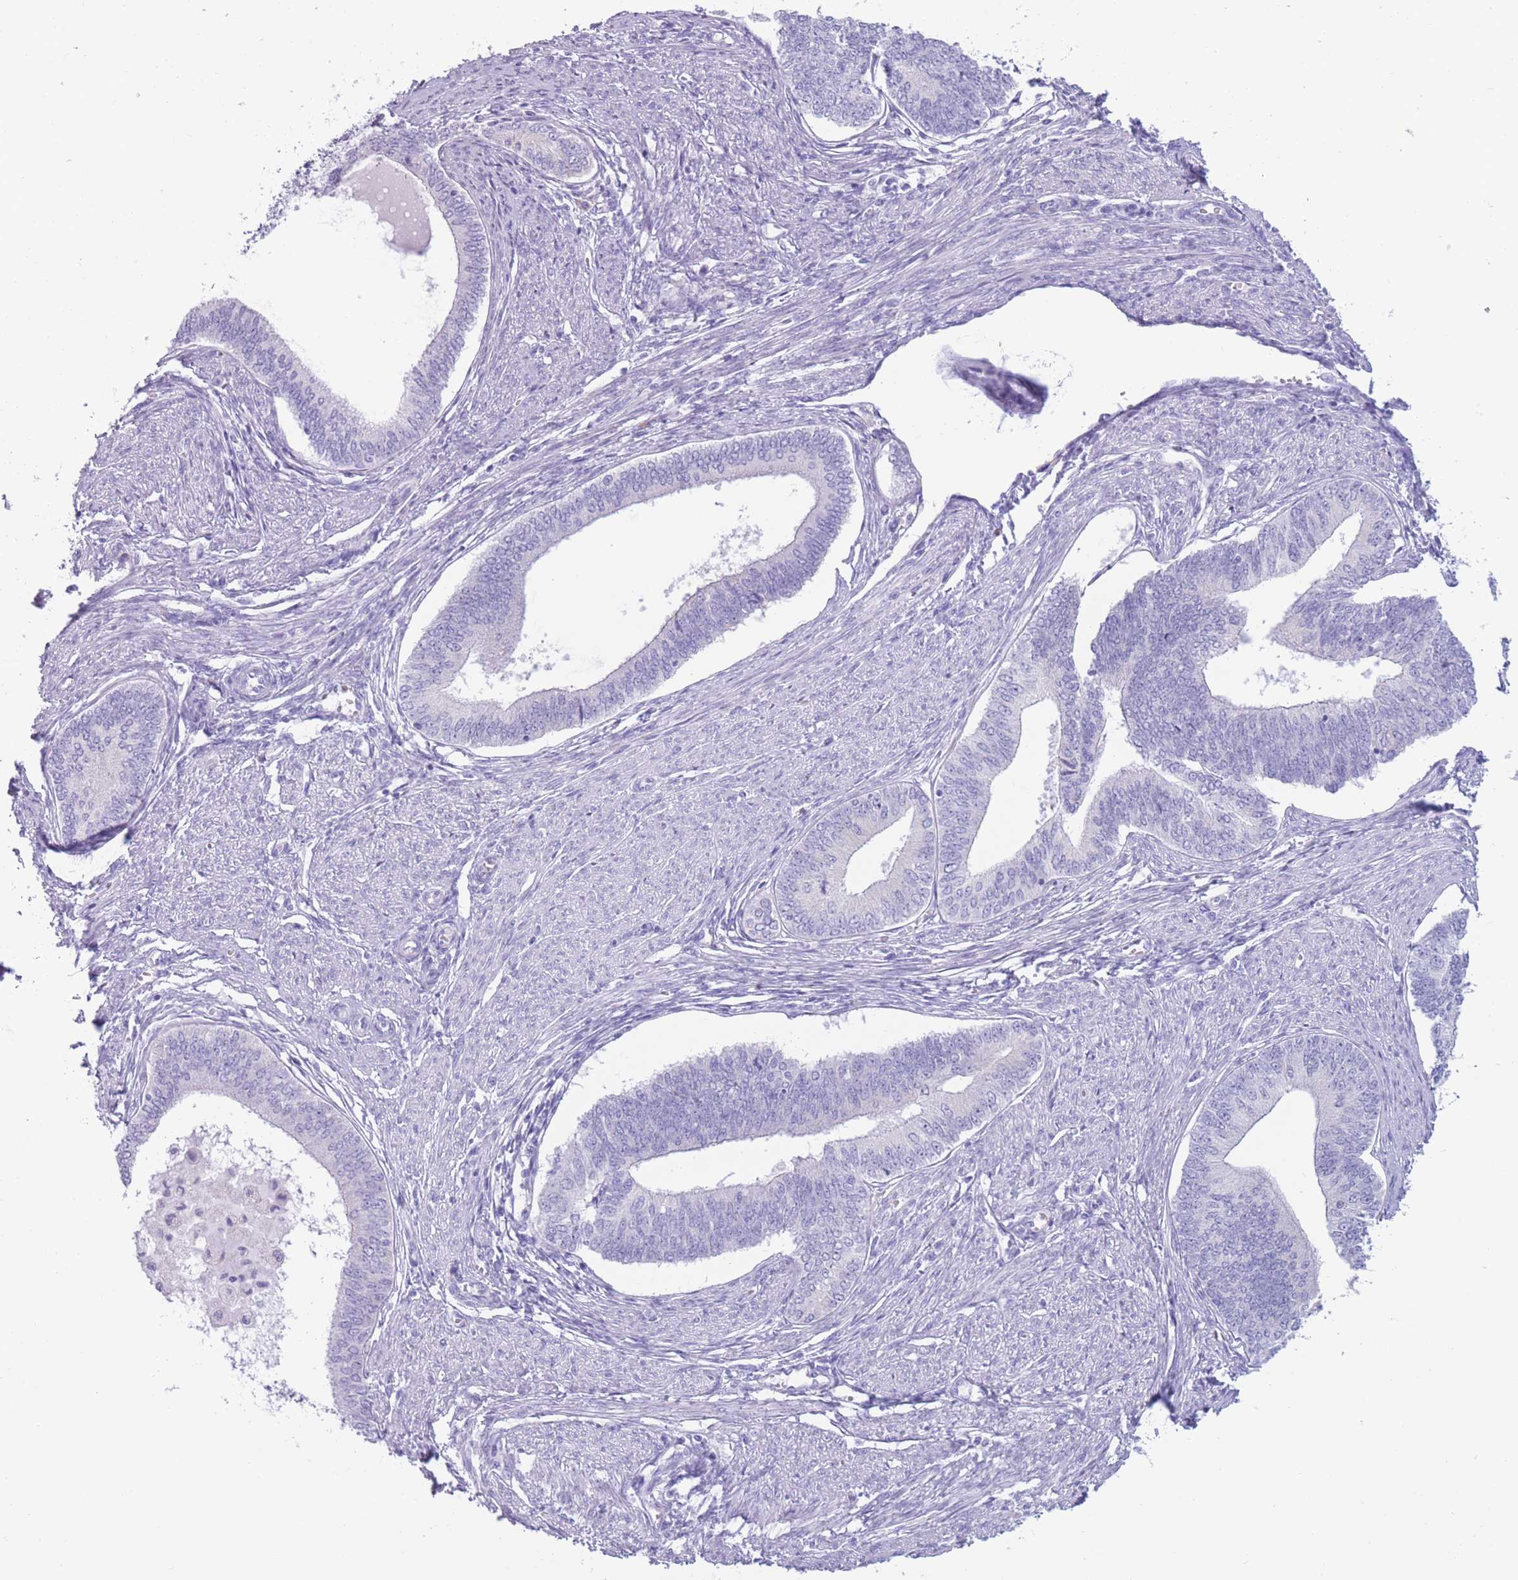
{"staining": {"intensity": "negative", "quantity": "none", "location": "none"}, "tissue": "endometrial cancer", "cell_type": "Tumor cells", "image_type": "cancer", "snomed": [{"axis": "morphology", "description": "Adenocarcinoma, NOS"}, {"axis": "topography", "description": "Endometrium"}], "caption": "A high-resolution micrograph shows immunohistochemistry (IHC) staining of adenocarcinoma (endometrial), which exhibits no significant positivity in tumor cells.", "gene": "COL27A1", "patient": {"sex": "female", "age": 68}}